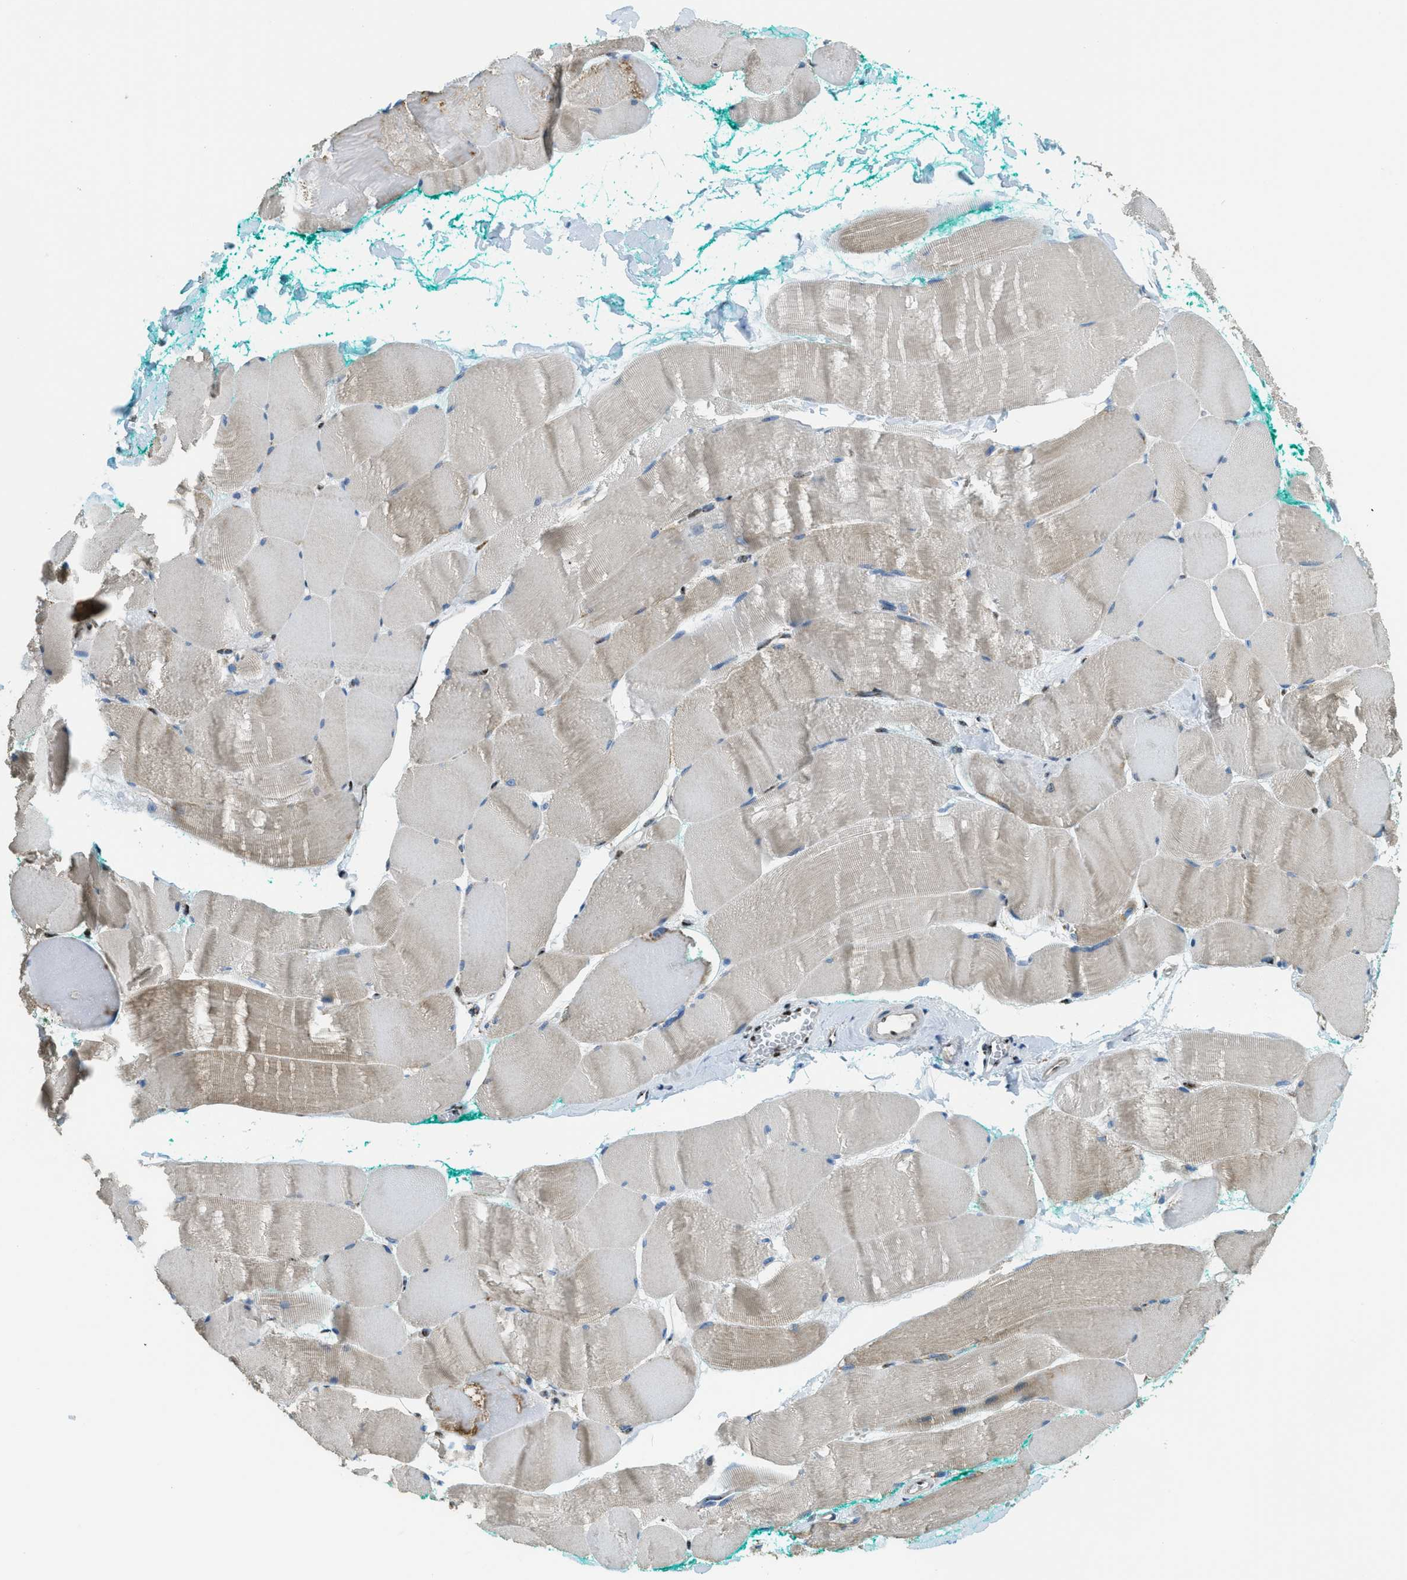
{"staining": {"intensity": "weak", "quantity": "25%-75%", "location": "cytoplasmic/membranous"}, "tissue": "skeletal muscle", "cell_type": "Myocytes", "image_type": "normal", "snomed": [{"axis": "morphology", "description": "Normal tissue, NOS"}, {"axis": "morphology", "description": "Squamous cell carcinoma, NOS"}, {"axis": "topography", "description": "Skeletal muscle"}], "caption": "This is a micrograph of immunohistochemistry (IHC) staining of normal skeletal muscle, which shows weak expression in the cytoplasmic/membranous of myocytes.", "gene": "SP100", "patient": {"sex": "male", "age": 51}}